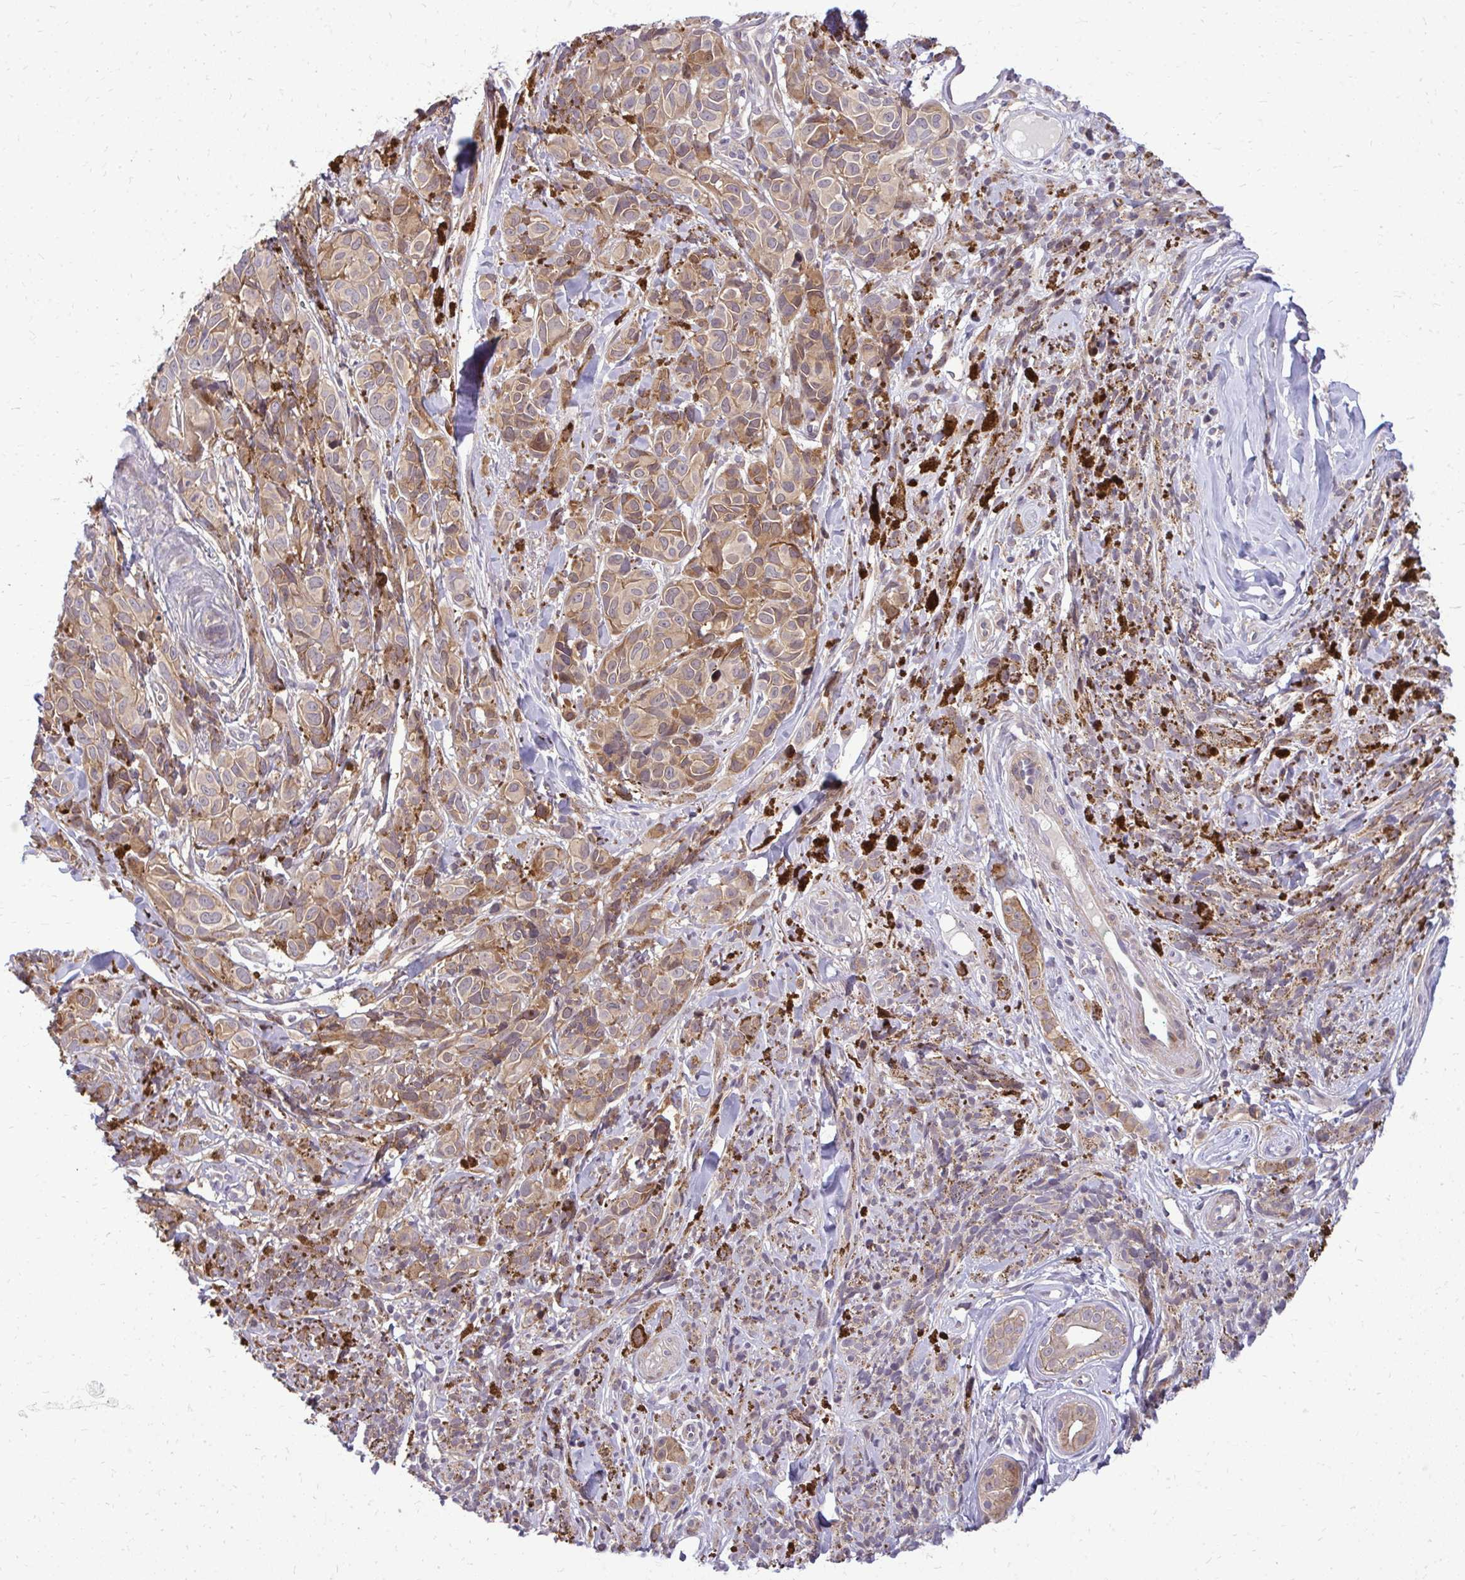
{"staining": {"intensity": "weak", "quantity": "25%-75%", "location": "cytoplasmic/membranous"}, "tissue": "melanoma", "cell_type": "Tumor cells", "image_type": "cancer", "snomed": [{"axis": "morphology", "description": "Malignant melanoma, NOS"}, {"axis": "topography", "description": "Skin"}], "caption": "Melanoma stained with a brown dye displays weak cytoplasmic/membranous positive staining in about 25%-75% of tumor cells.", "gene": "OXNAD1", "patient": {"sex": "male", "age": 85}}